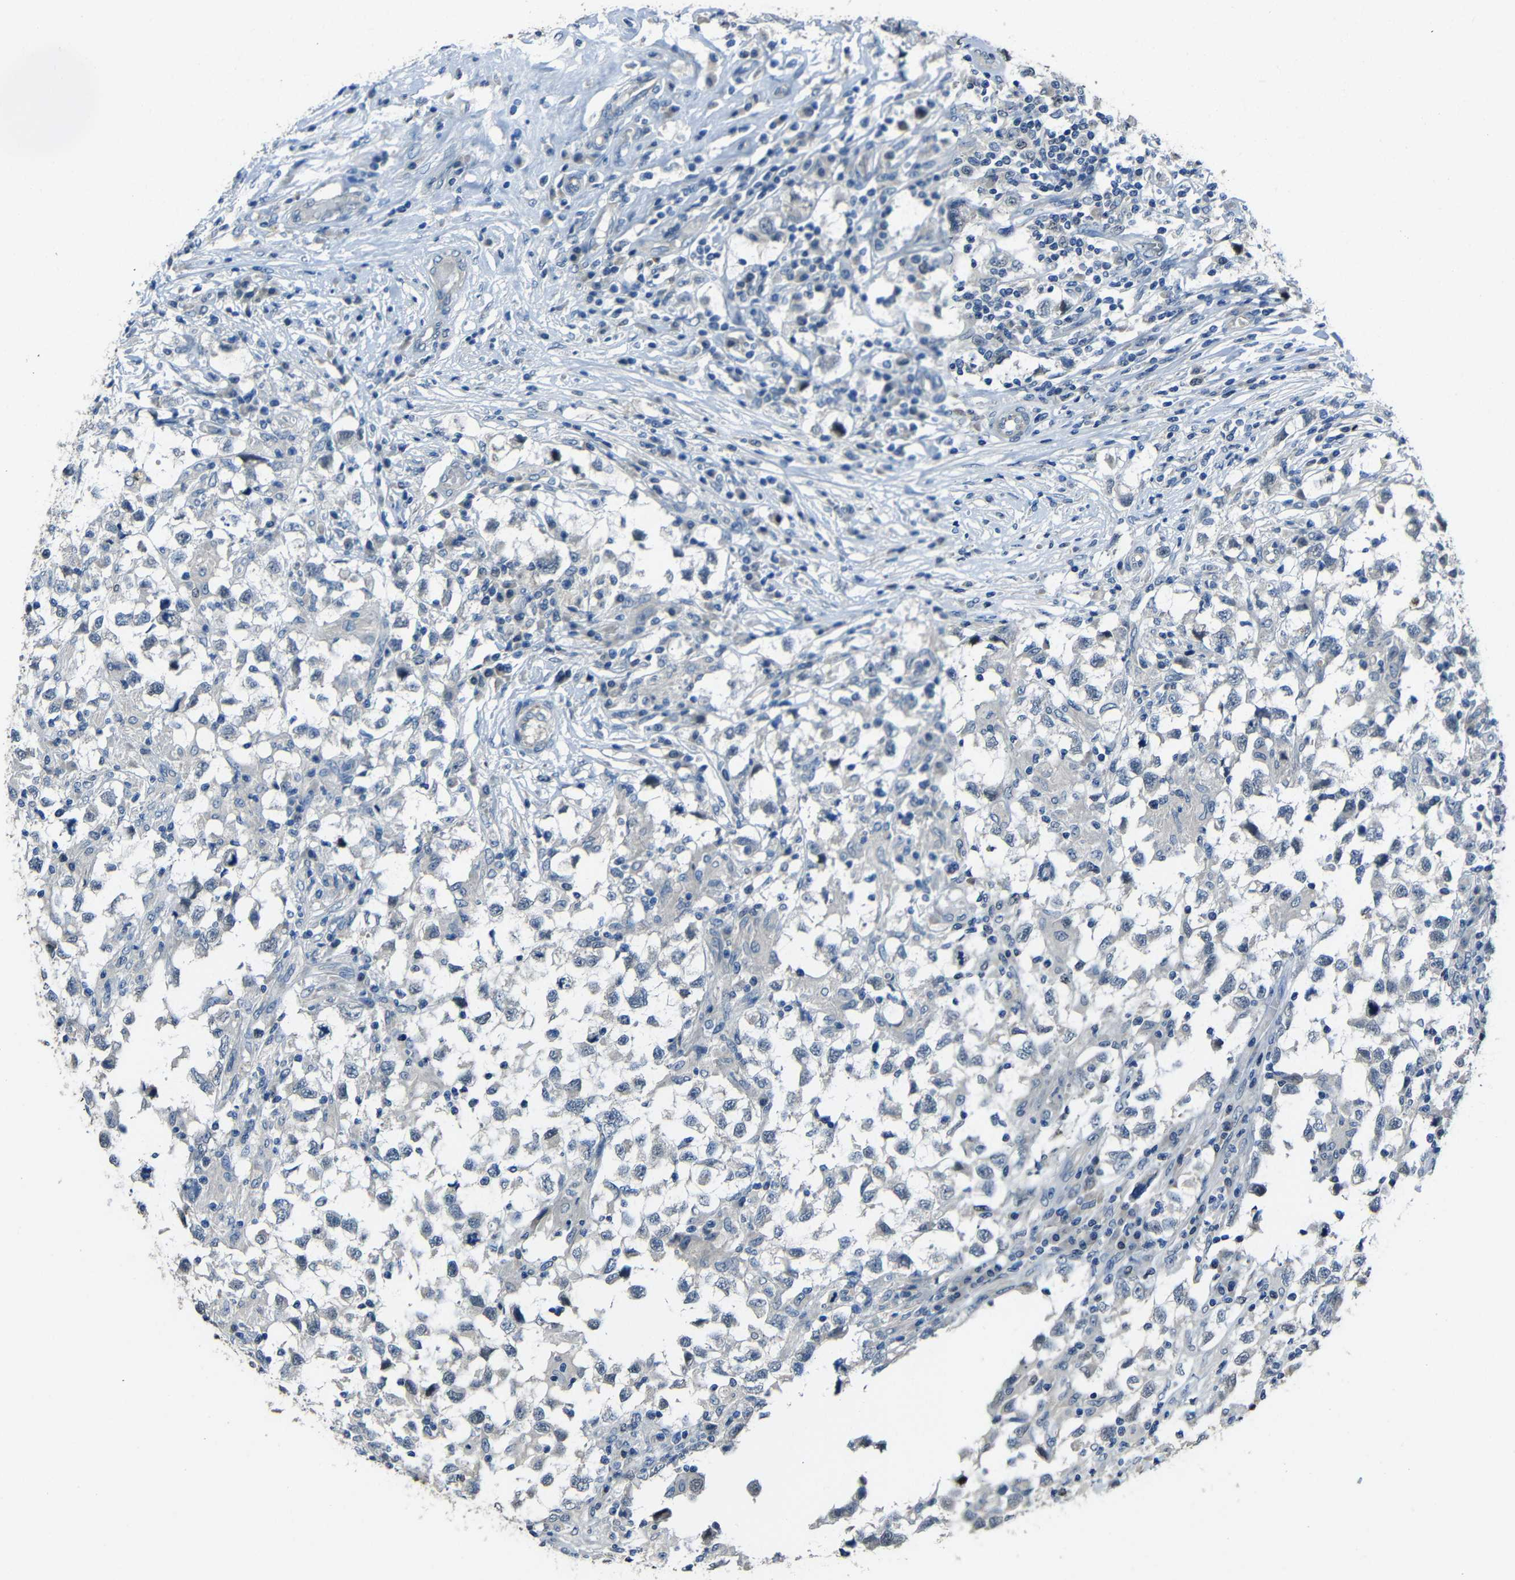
{"staining": {"intensity": "negative", "quantity": "none", "location": "none"}, "tissue": "testis cancer", "cell_type": "Tumor cells", "image_type": "cancer", "snomed": [{"axis": "morphology", "description": "Carcinoma, Embryonal, NOS"}, {"axis": "topography", "description": "Testis"}], "caption": "This is a image of immunohistochemistry (IHC) staining of testis embryonal carcinoma, which shows no staining in tumor cells. The staining was performed using DAB (3,3'-diaminobenzidine) to visualize the protein expression in brown, while the nuclei were stained in blue with hematoxylin (Magnification: 20x).", "gene": "STBD1", "patient": {"sex": "male", "age": 21}}